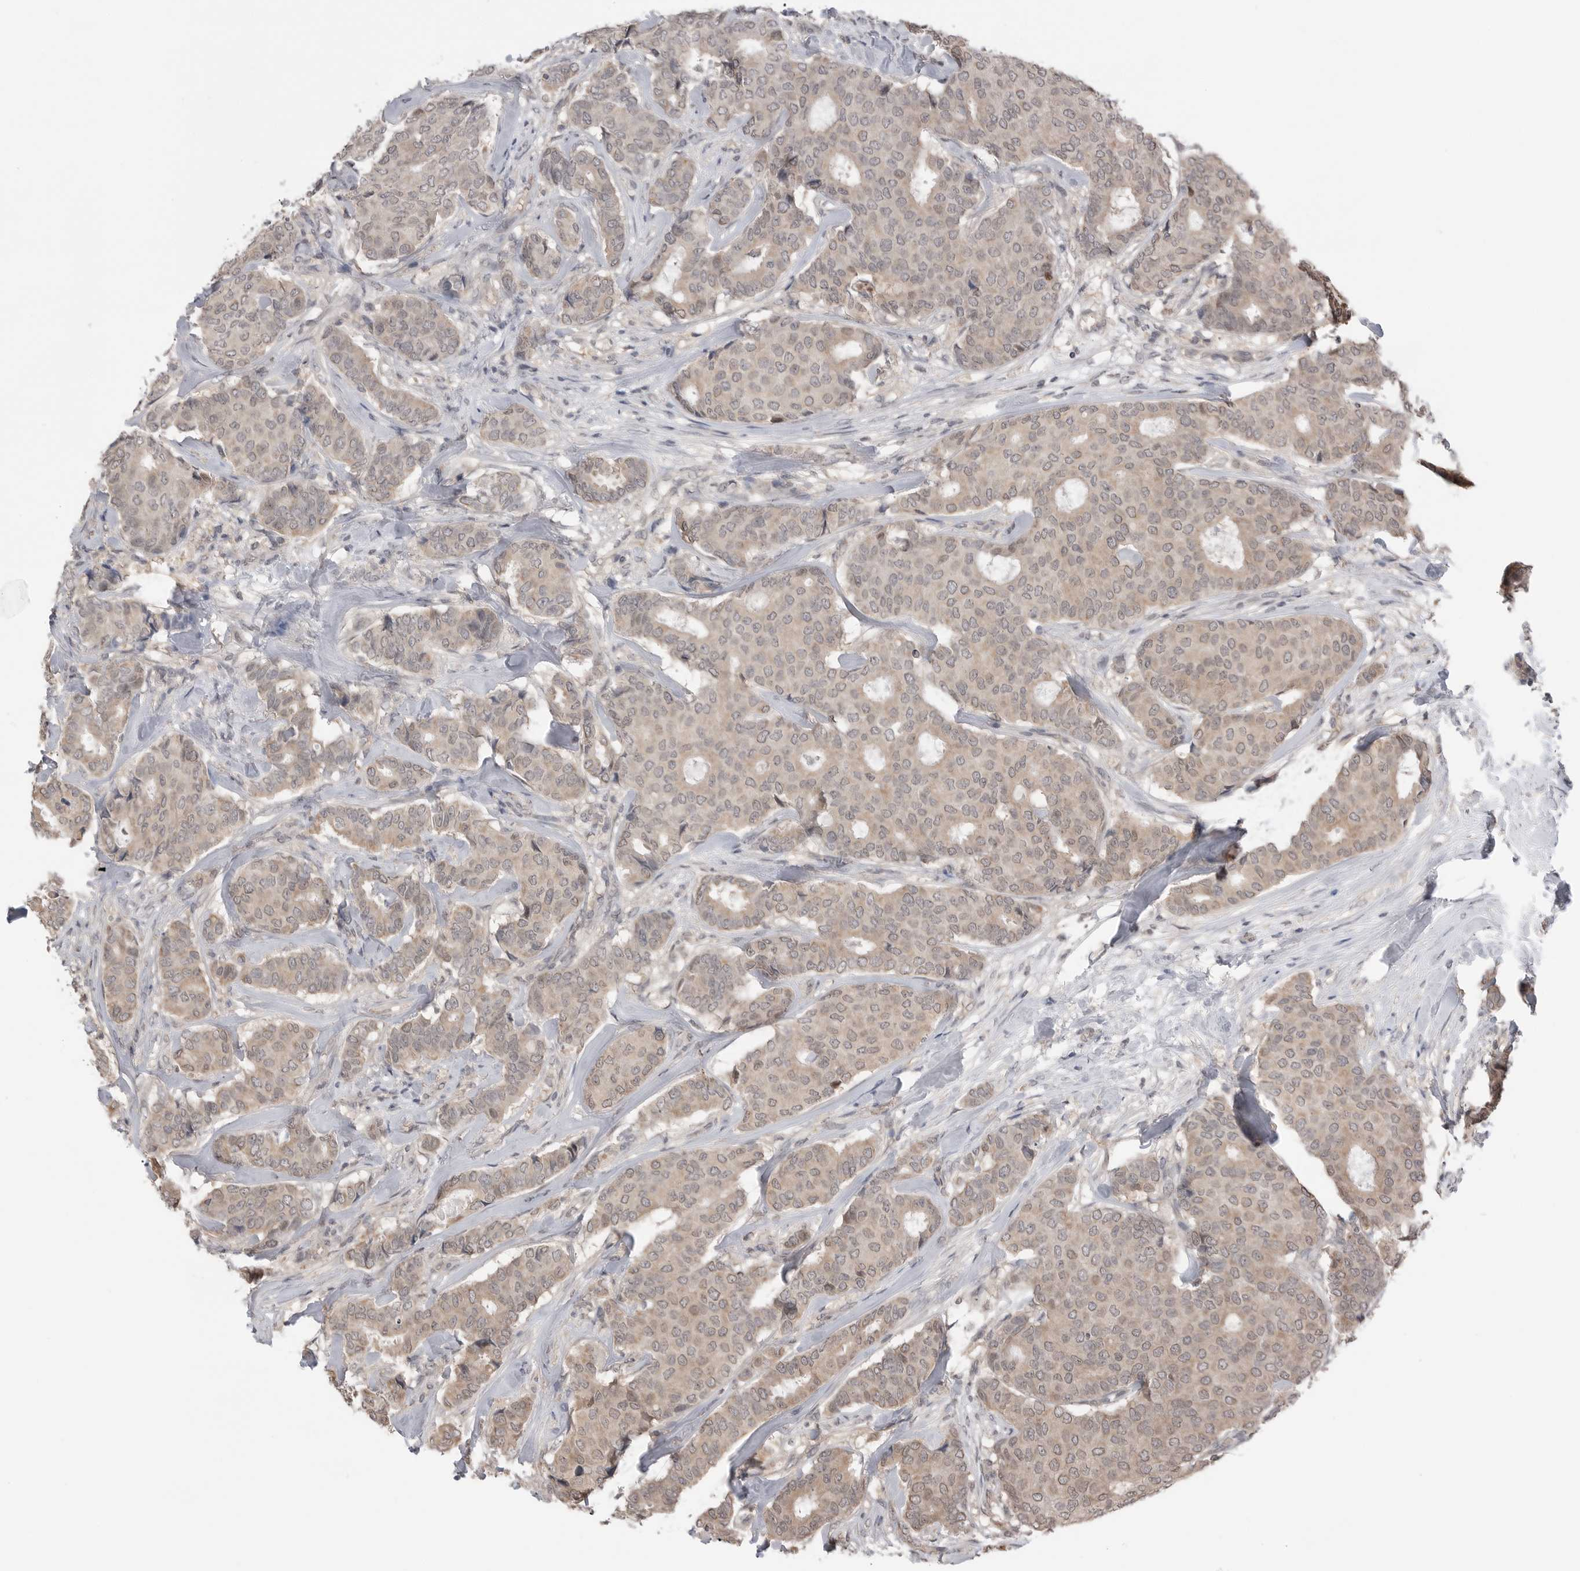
{"staining": {"intensity": "weak", "quantity": "<25%", "location": "cytoplasmic/membranous,nuclear"}, "tissue": "breast cancer", "cell_type": "Tumor cells", "image_type": "cancer", "snomed": [{"axis": "morphology", "description": "Duct carcinoma"}, {"axis": "topography", "description": "Breast"}], "caption": "There is no significant positivity in tumor cells of breast cancer.", "gene": "PEAK1", "patient": {"sex": "female", "age": 75}}